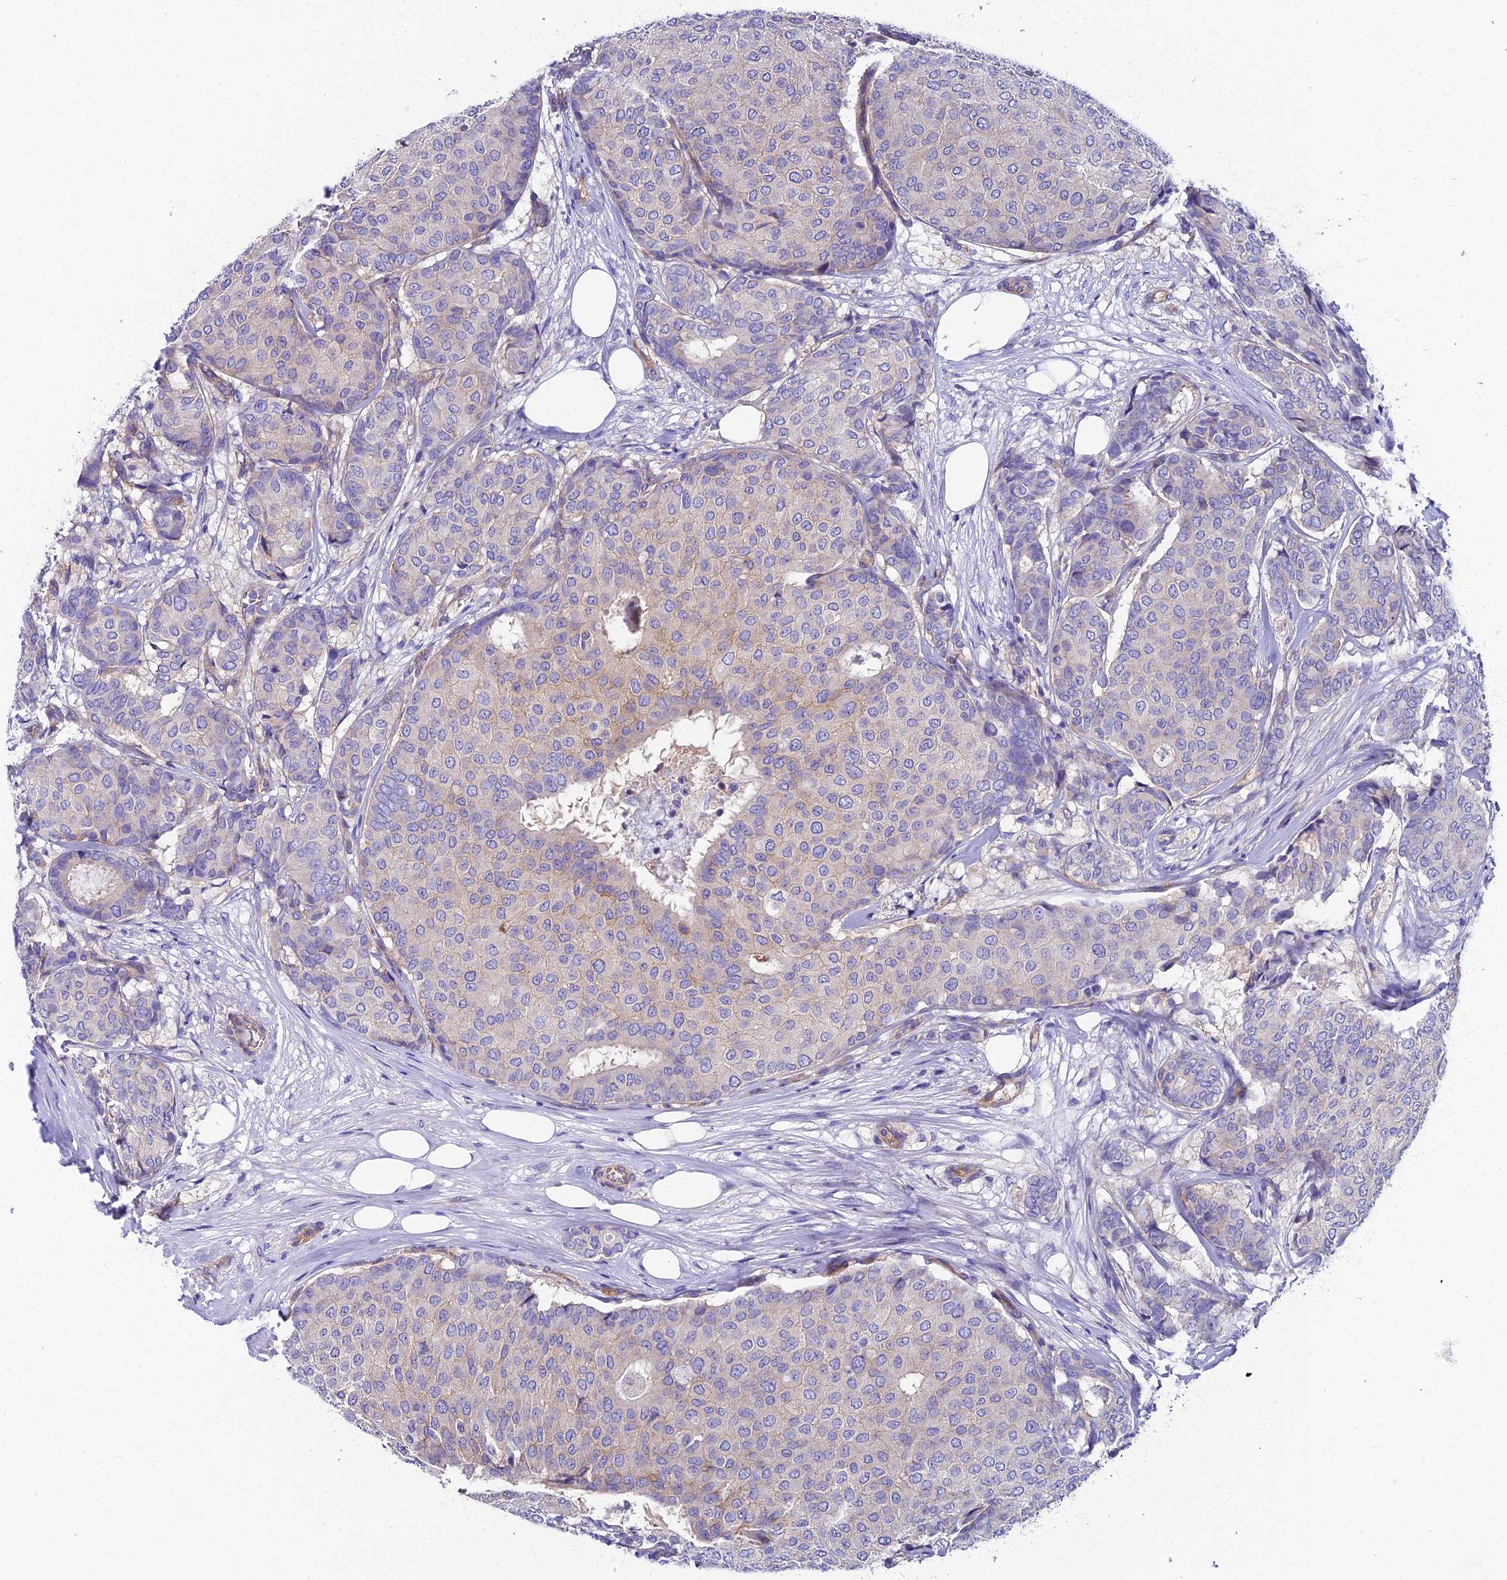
{"staining": {"intensity": "negative", "quantity": "none", "location": "none"}, "tissue": "breast cancer", "cell_type": "Tumor cells", "image_type": "cancer", "snomed": [{"axis": "morphology", "description": "Duct carcinoma"}, {"axis": "topography", "description": "Breast"}], "caption": "Human invasive ductal carcinoma (breast) stained for a protein using immunohistochemistry (IHC) displays no positivity in tumor cells.", "gene": "PPFIA3", "patient": {"sex": "female", "age": 75}}